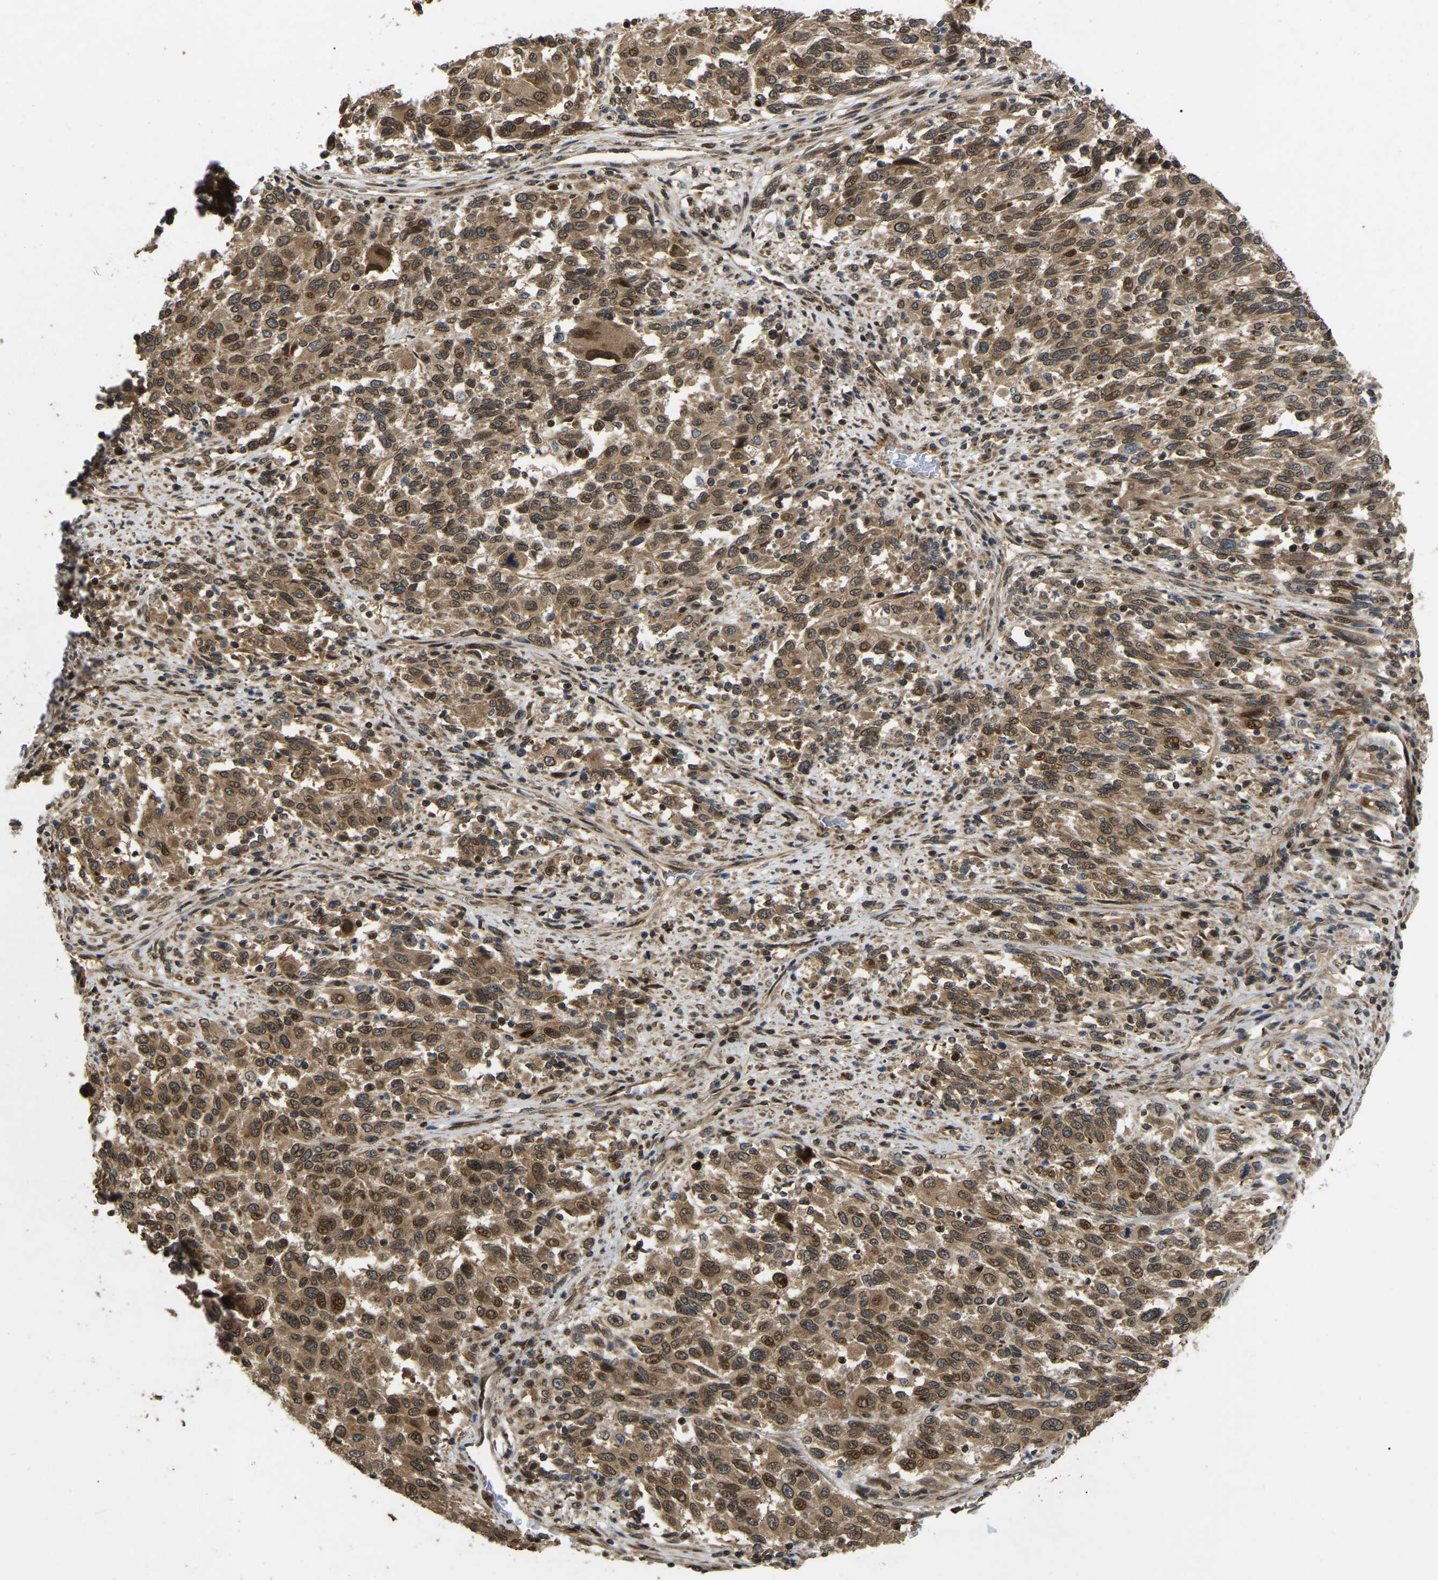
{"staining": {"intensity": "moderate", "quantity": ">75%", "location": "cytoplasmic/membranous,nuclear"}, "tissue": "melanoma", "cell_type": "Tumor cells", "image_type": "cancer", "snomed": [{"axis": "morphology", "description": "Malignant melanoma, Metastatic site"}, {"axis": "topography", "description": "Lymph node"}], "caption": "Melanoma stained with DAB (3,3'-diaminobenzidine) immunohistochemistry (IHC) exhibits medium levels of moderate cytoplasmic/membranous and nuclear positivity in approximately >75% of tumor cells.", "gene": "KIAA1549", "patient": {"sex": "male", "age": 61}}